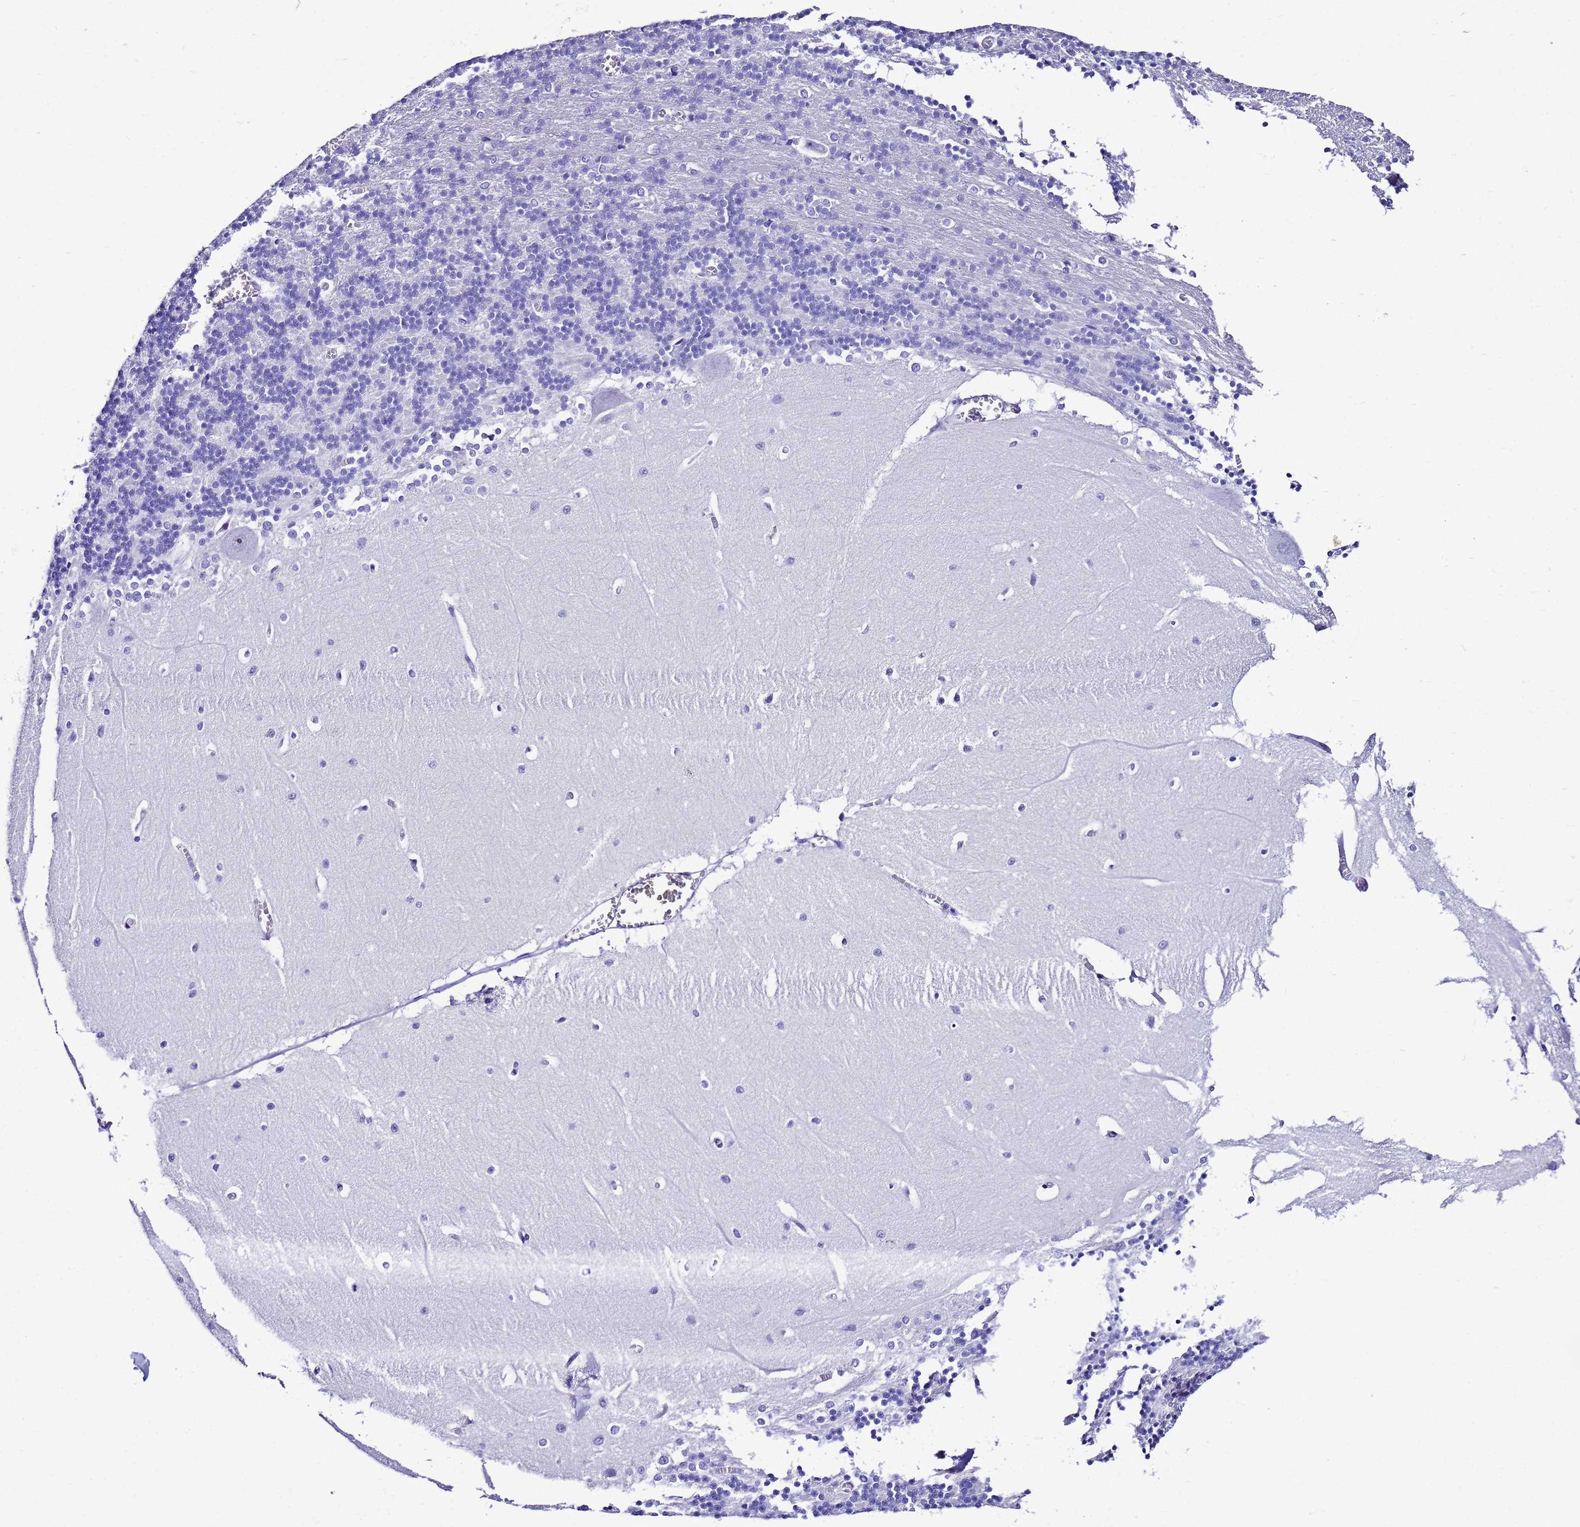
{"staining": {"intensity": "negative", "quantity": "none", "location": "none"}, "tissue": "cerebellum", "cell_type": "Cells in granular layer", "image_type": "normal", "snomed": [{"axis": "morphology", "description": "Normal tissue, NOS"}, {"axis": "topography", "description": "Cerebellum"}], "caption": "Cerebellum stained for a protein using IHC shows no staining cells in granular layer.", "gene": "UGT2A1", "patient": {"sex": "male", "age": 37}}